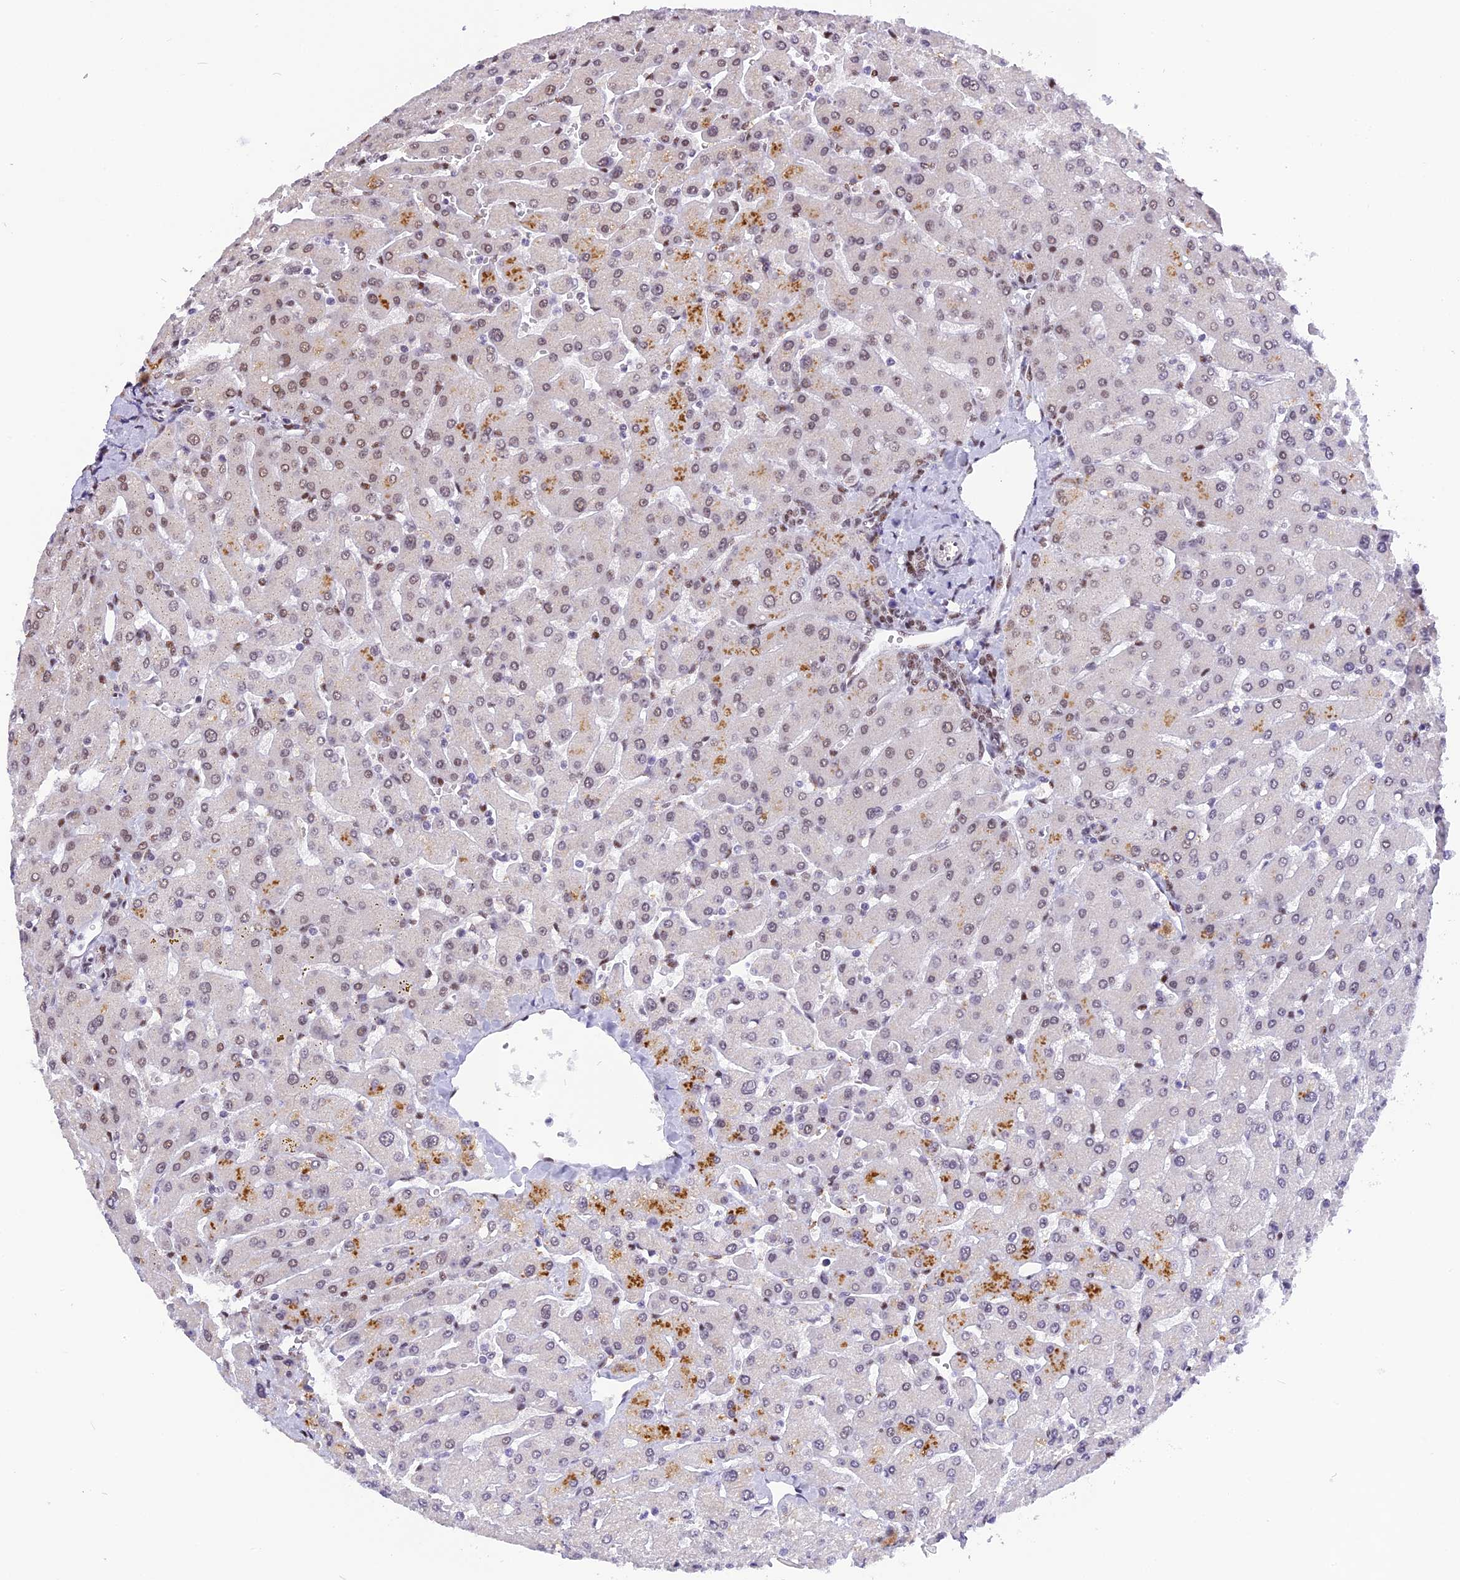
{"staining": {"intensity": "moderate", "quantity": "25%-75%", "location": "nuclear"}, "tissue": "liver", "cell_type": "Cholangiocytes", "image_type": "normal", "snomed": [{"axis": "morphology", "description": "Normal tissue, NOS"}, {"axis": "topography", "description": "Liver"}], "caption": "Protein analysis of normal liver exhibits moderate nuclear staining in approximately 25%-75% of cholangiocytes. (DAB (3,3'-diaminobenzidine) = brown stain, brightfield microscopy at high magnification).", "gene": "IRF2BP1", "patient": {"sex": "male", "age": 55}}